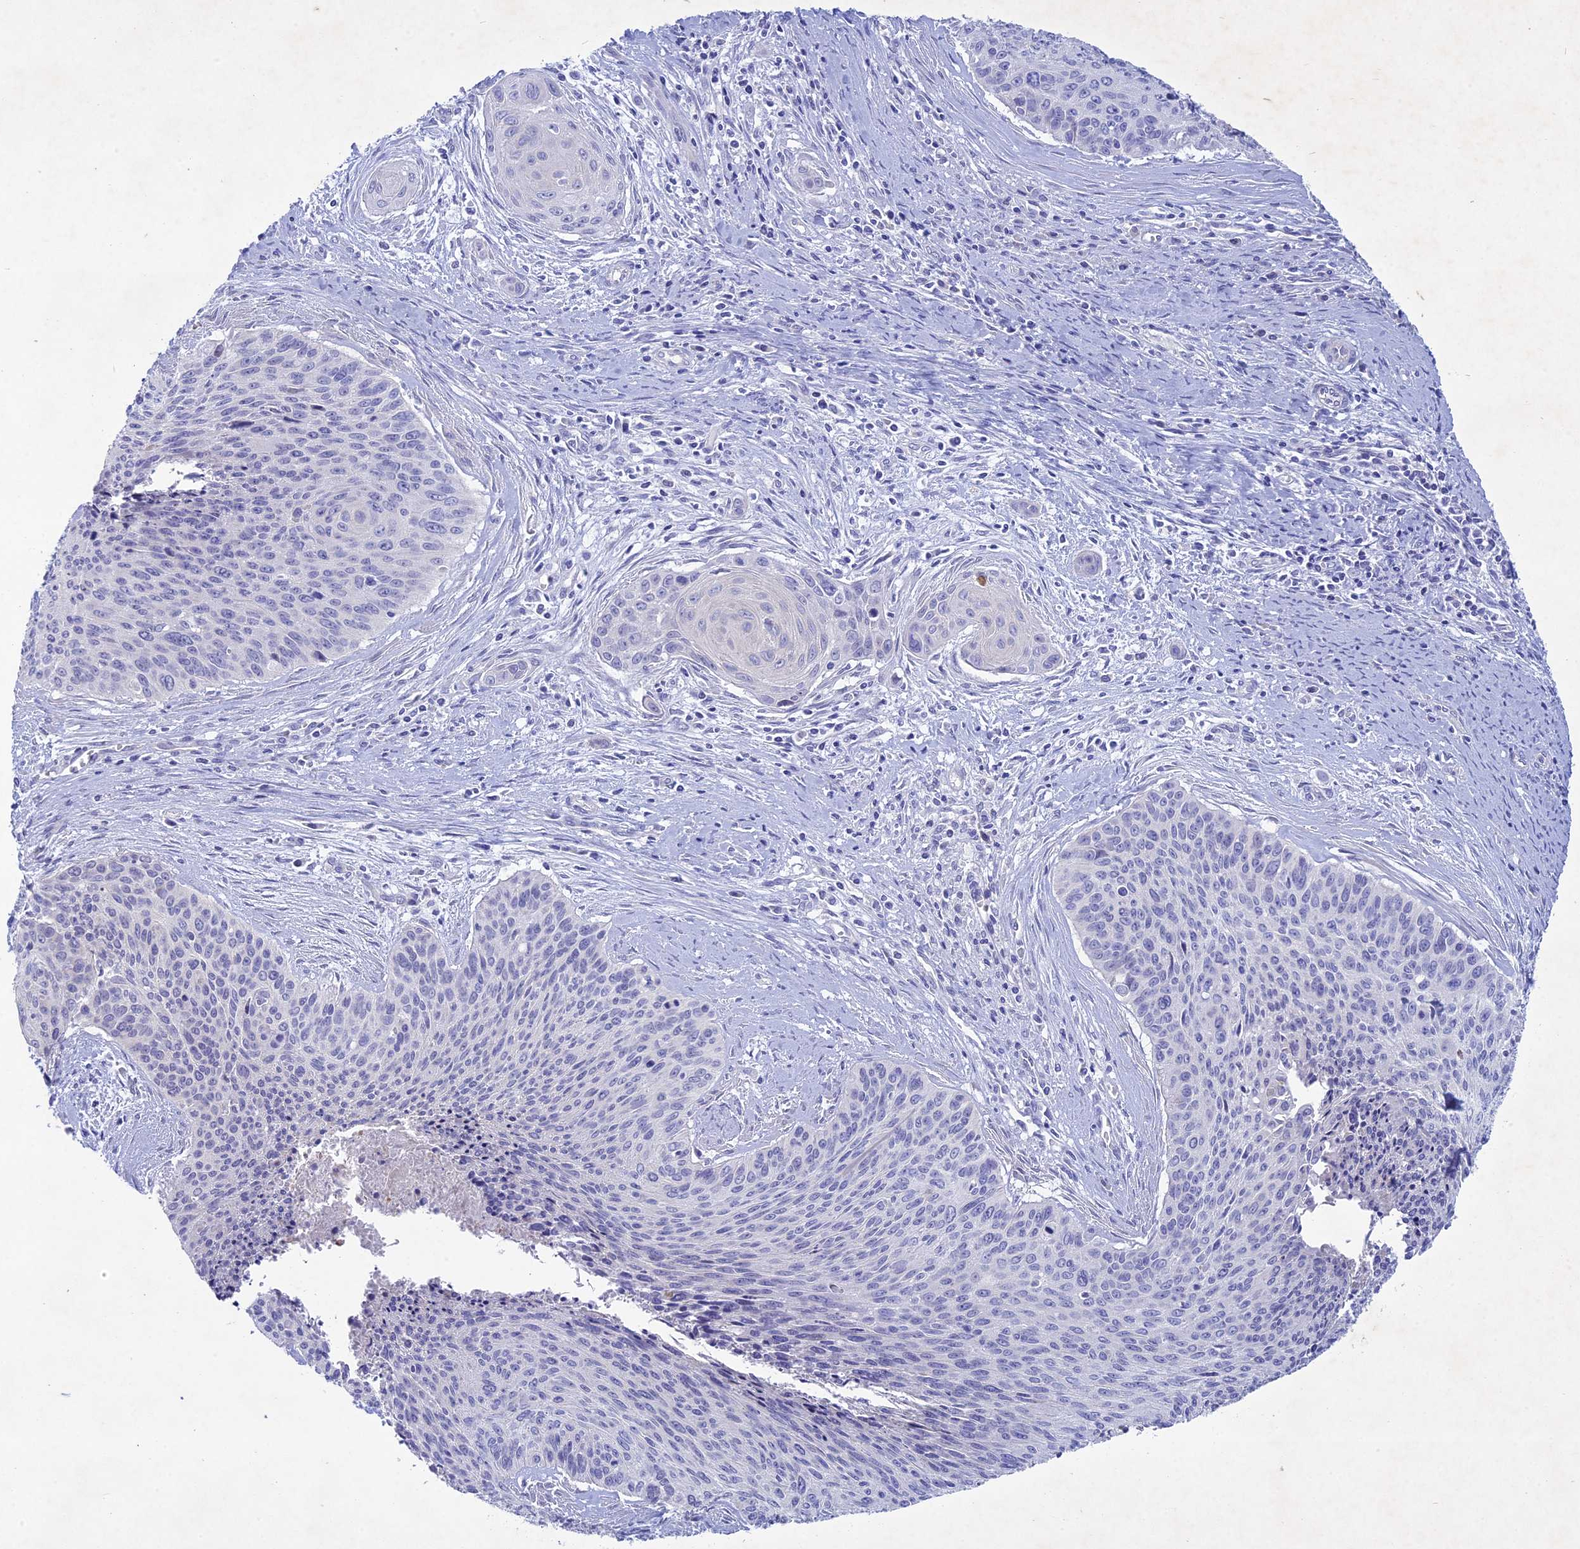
{"staining": {"intensity": "negative", "quantity": "none", "location": "none"}, "tissue": "cervical cancer", "cell_type": "Tumor cells", "image_type": "cancer", "snomed": [{"axis": "morphology", "description": "Squamous cell carcinoma, NOS"}, {"axis": "topography", "description": "Cervix"}], "caption": "Tumor cells show no significant protein expression in cervical cancer.", "gene": "BTBD19", "patient": {"sex": "female", "age": 55}}